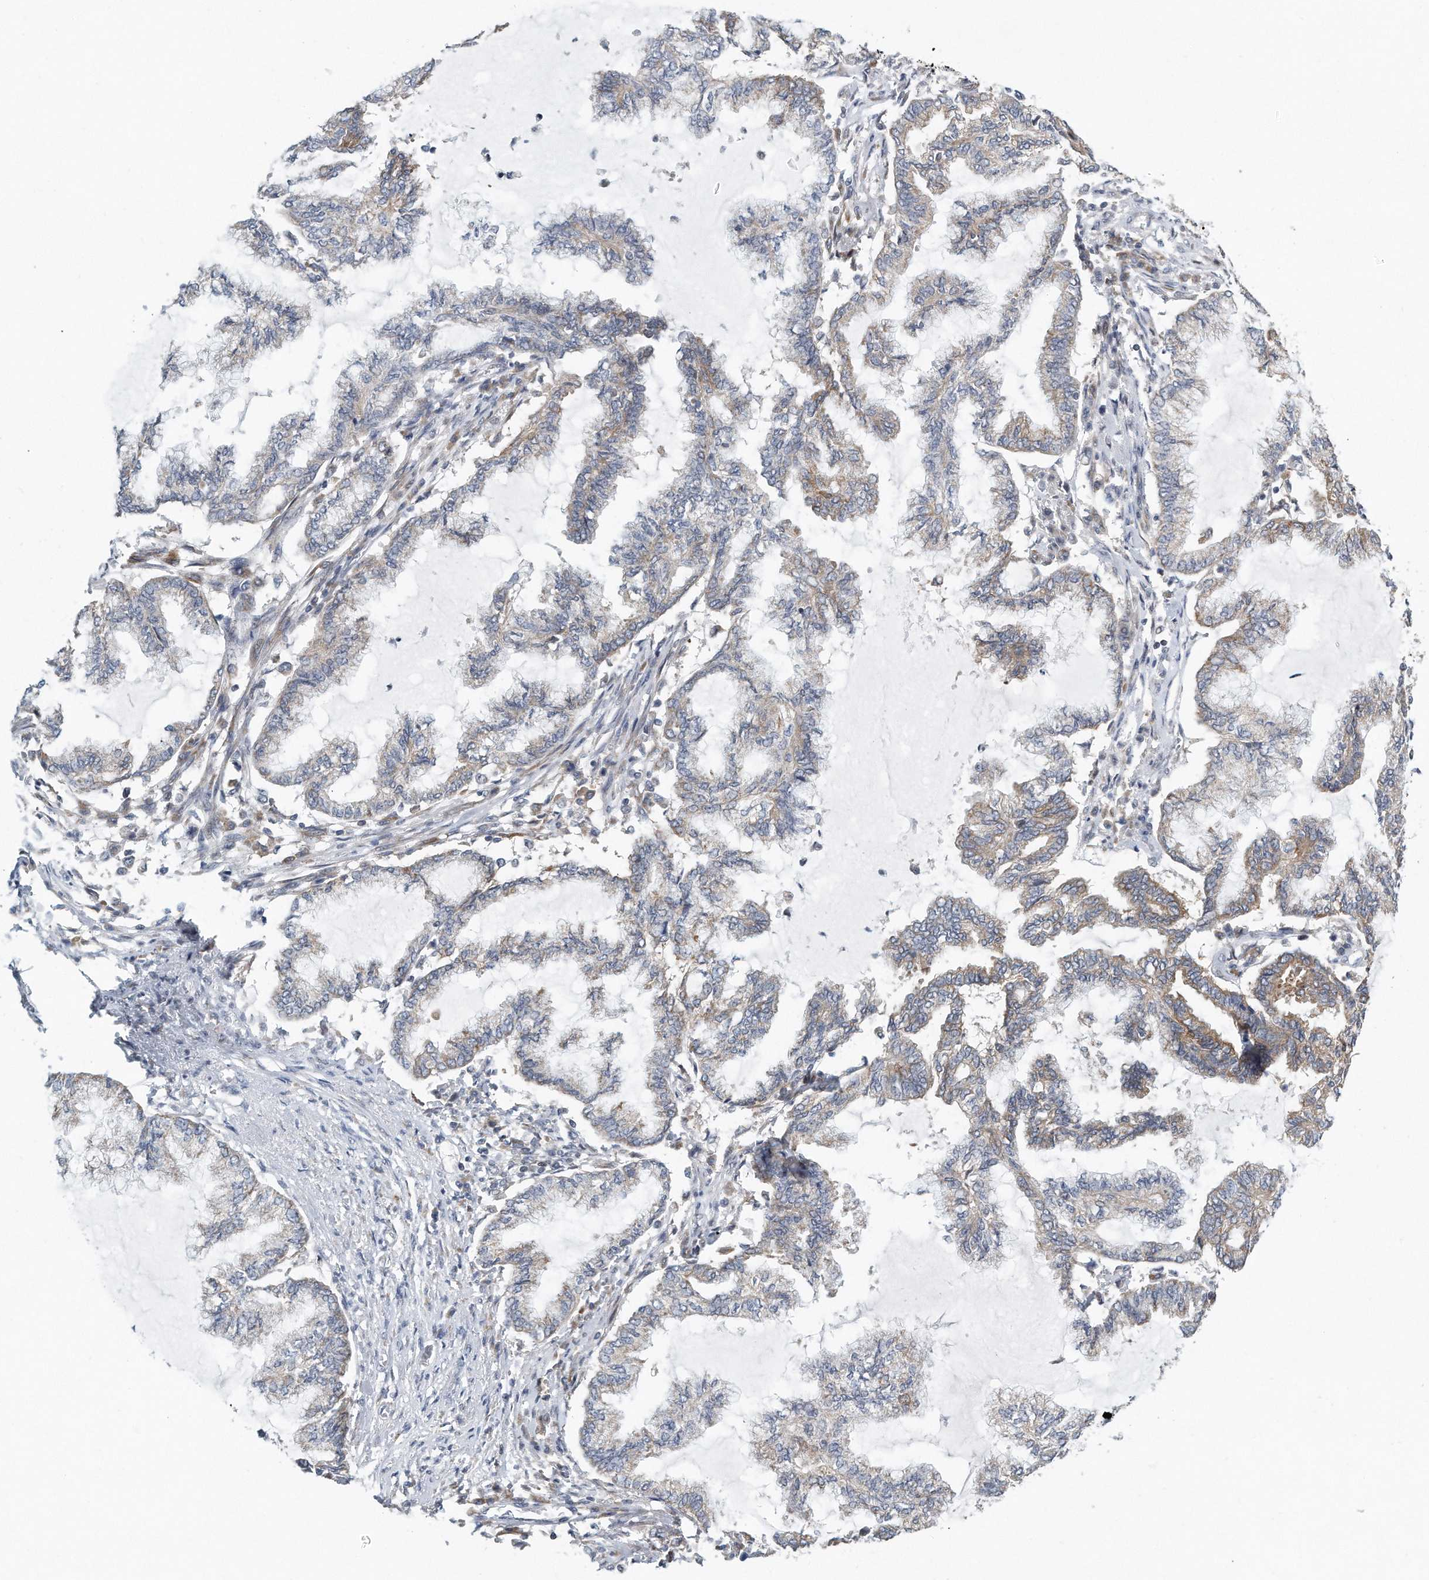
{"staining": {"intensity": "weak", "quantity": "25%-75%", "location": "cytoplasmic/membranous"}, "tissue": "endometrial cancer", "cell_type": "Tumor cells", "image_type": "cancer", "snomed": [{"axis": "morphology", "description": "Adenocarcinoma, NOS"}, {"axis": "topography", "description": "Endometrium"}], "caption": "Tumor cells display low levels of weak cytoplasmic/membranous staining in about 25%-75% of cells in human endometrial cancer (adenocarcinoma).", "gene": "VLDLR", "patient": {"sex": "female", "age": 86}}